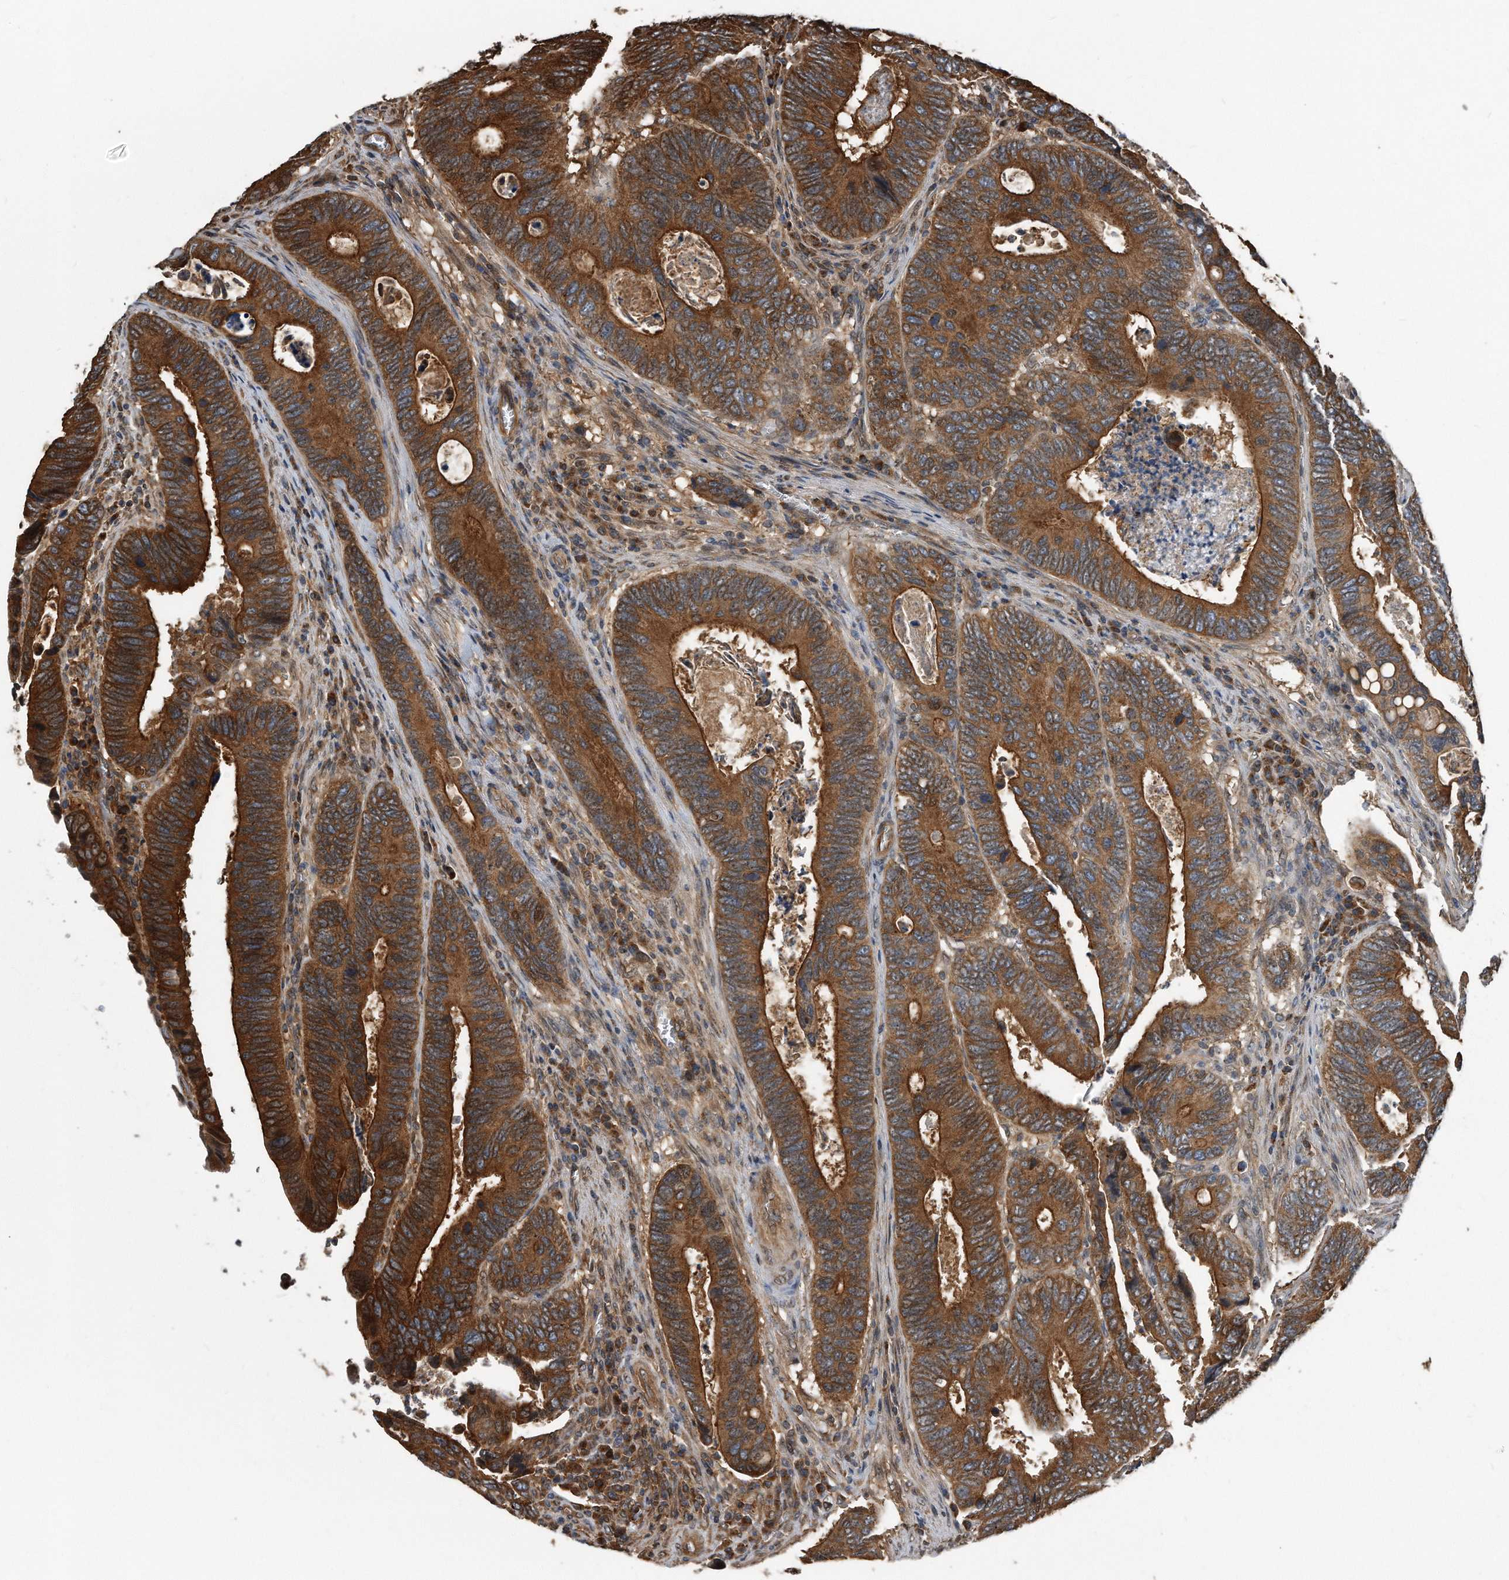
{"staining": {"intensity": "strong", "quantity": ">75%", "location": "cytoplasmic/membranous"}, "tissue": "colorectal cancer", "cell_type": "Tumor cells", "image_type": "cancer", "snomed": [{"axis": "morphology", "description": "Adenocarcinoma, NOS"}, {"axis": "topography", "description": "Colon"}], "caption": "Colorectal cancer (adenocarcinoma) stained for a protein (brown) demonstrates strong cytoplasmic/membranous positive staining in about >75% of tumor cells.", "gene": "FAM136A", "patient": {"sex": "male", "age": 72}}